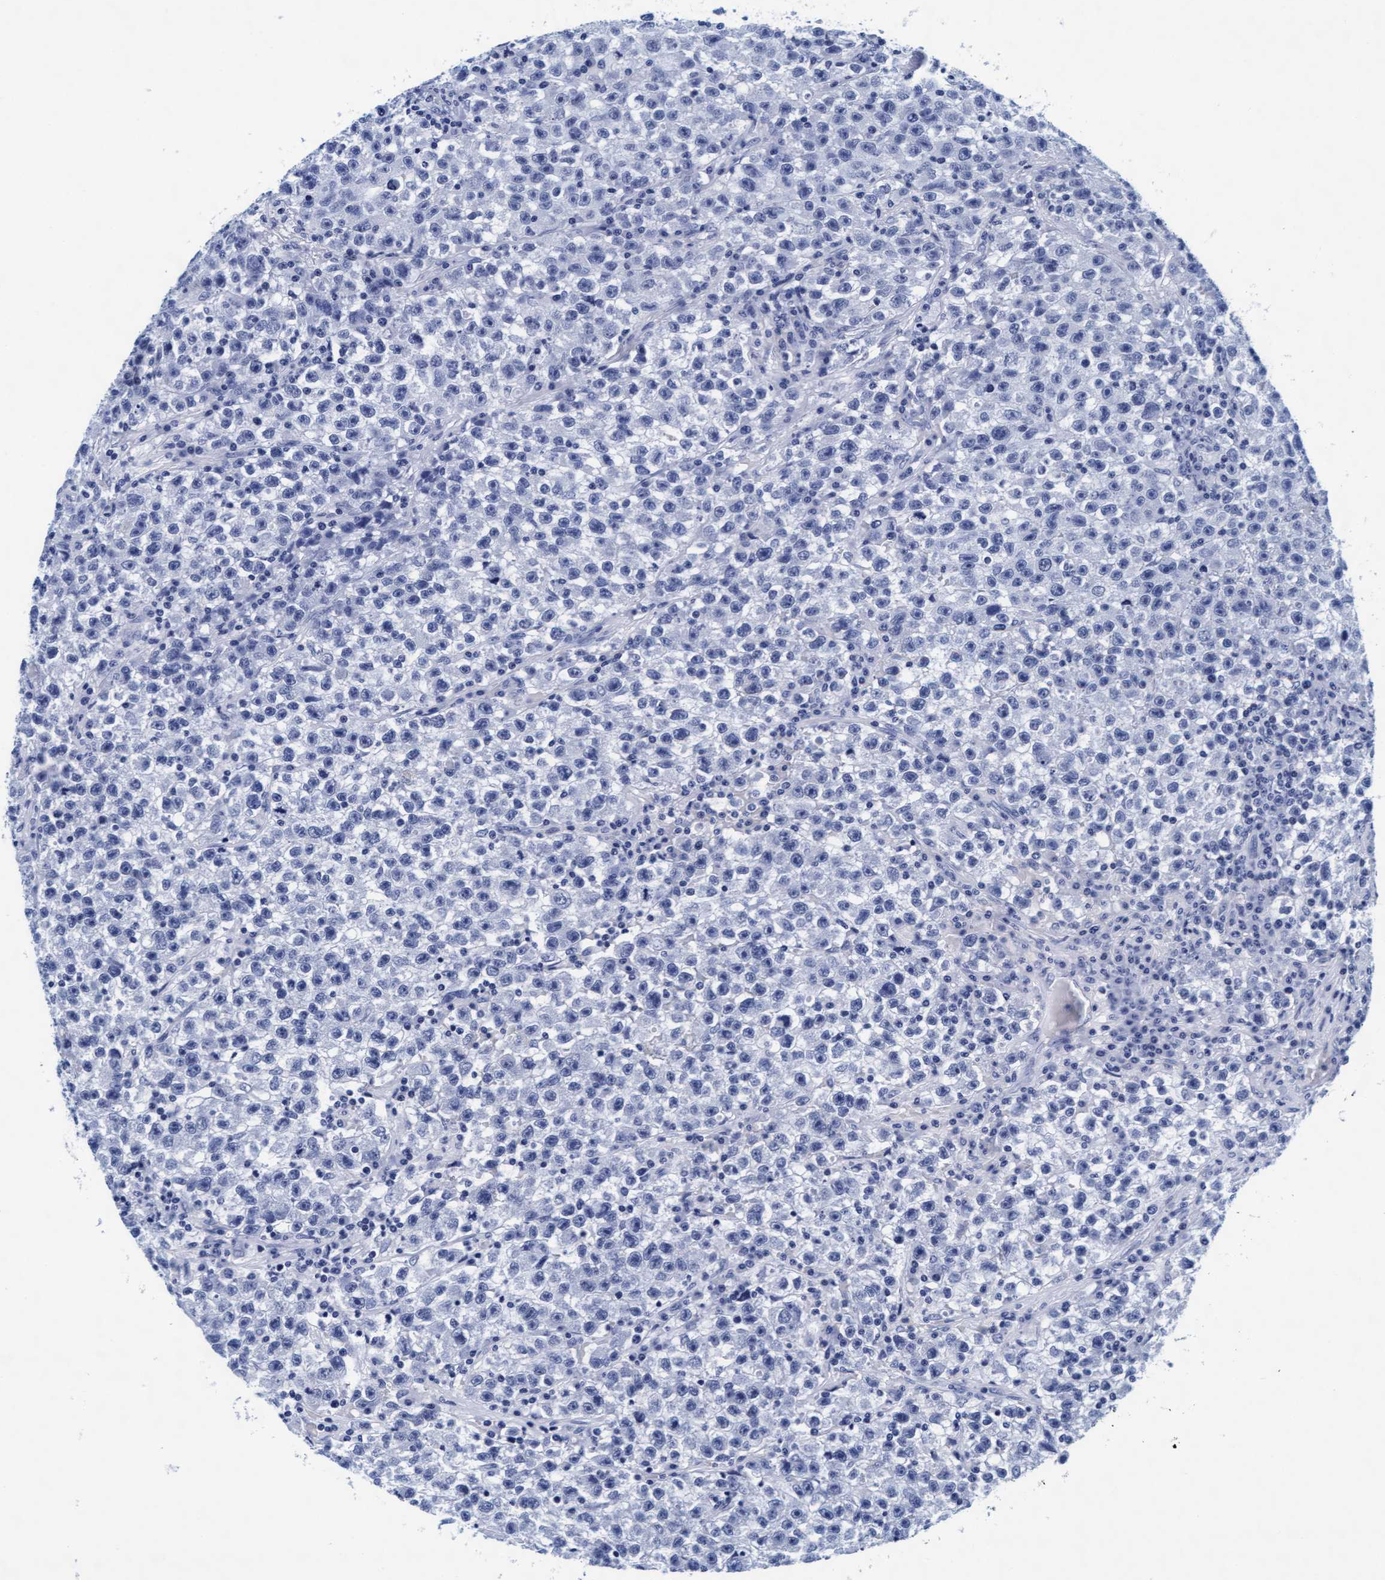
{"staining": {"intensity": "negative", "quantity": "none", "location": "none"}, "tissue": "testis cancer", "cell_type": "Tumor cells", "image_type": "cancer", "snomed": [{"axis": "morphology", "description": "Seminoma, NOS"}, {"axis": "topography", "description": "Testis"}], "caption": "There is no significant staining in tumor cells of seminoma (testis). (DAB (3,3'-diaminobenzidine) IHC, high magnification).", "gene": "ARSG", "patient": {"sex": "male", "age": 22}}